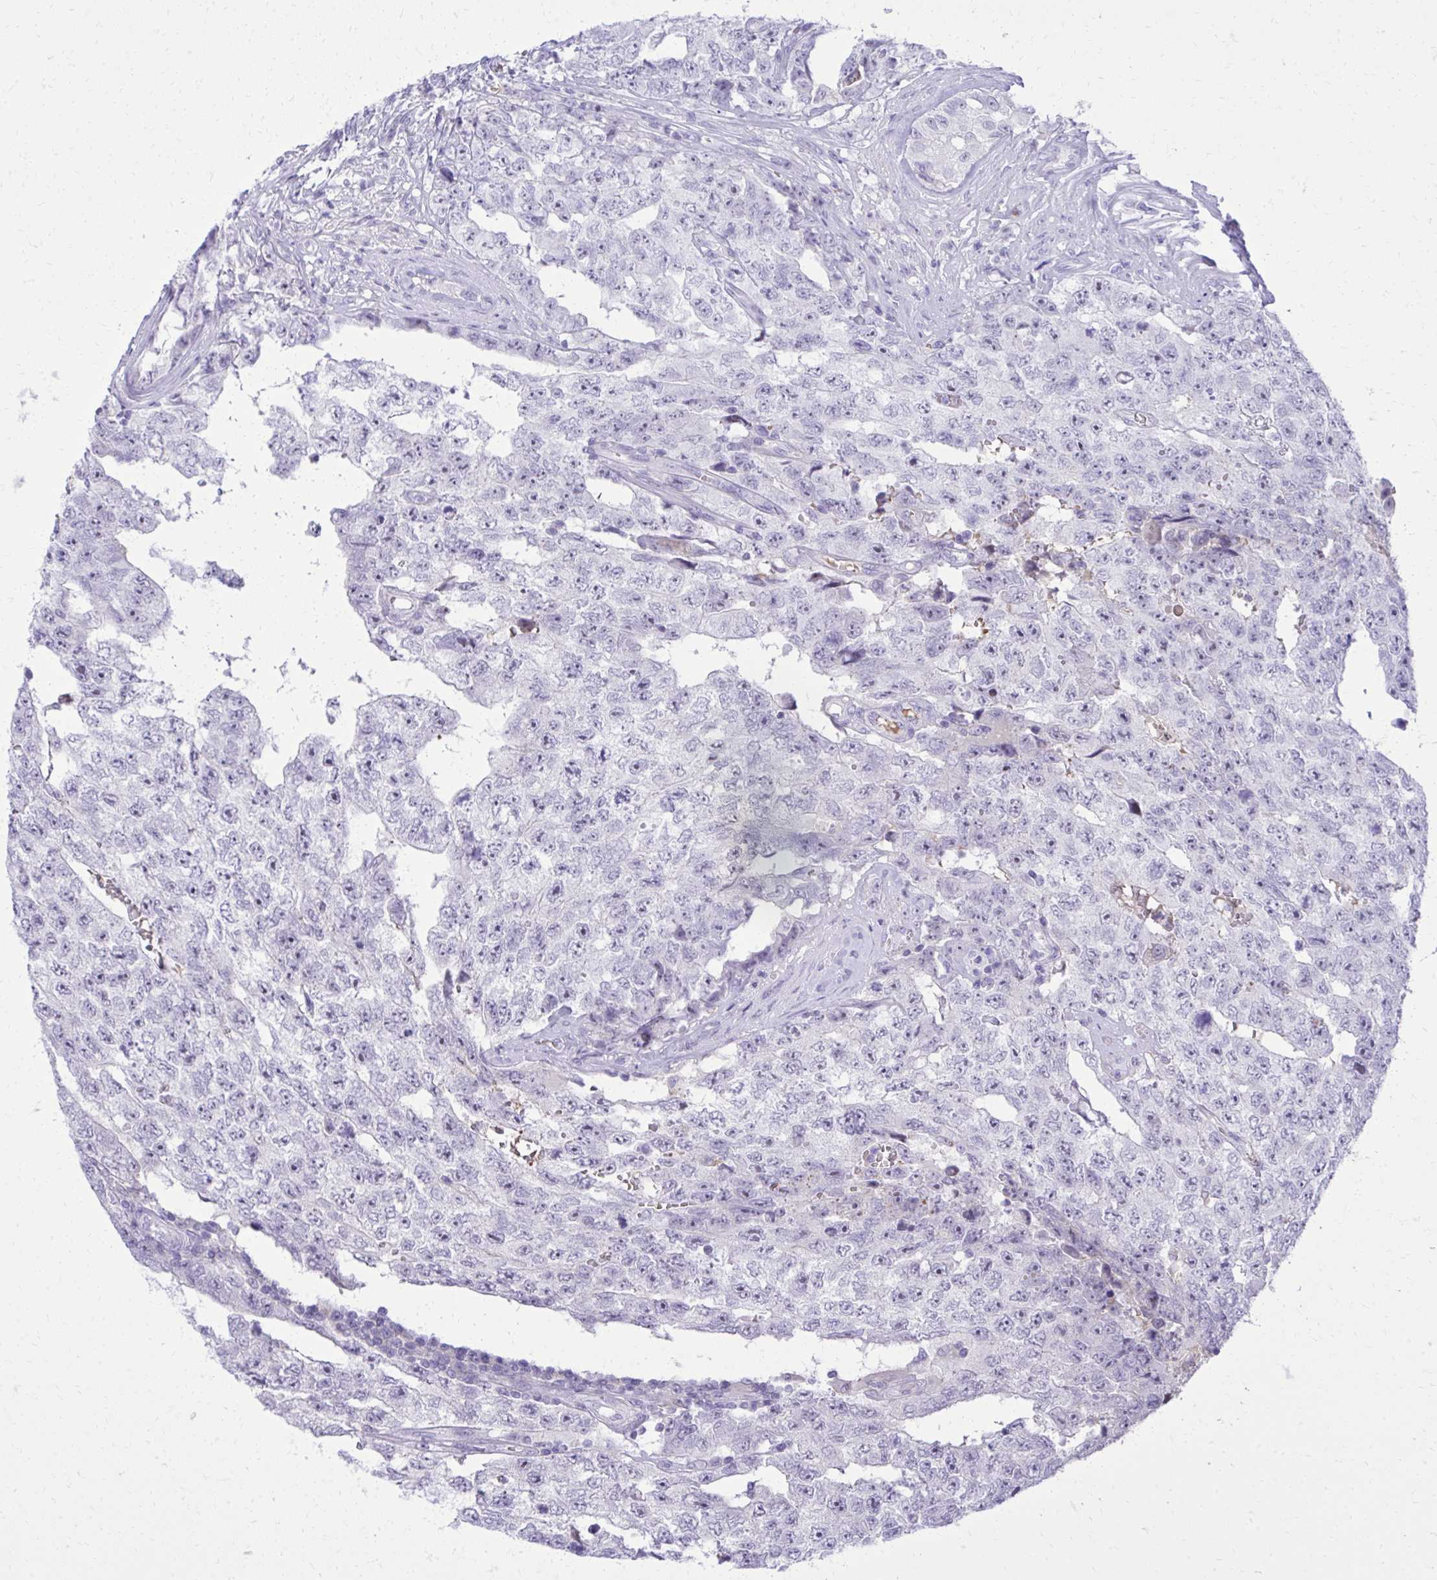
{"staining": {"intensity": "negative", "quantity": "none", "location": "none"}, "tissue": "testis cancer", "cell_type": "Tumor cells", "image_type": "cancer", "snomed": [{"axis": "morphology", "description": "Normal tissue, NOS"}, {"axis": "morphology", "description": "Carcinoma, Embryonal, NOS"}, {"axis": "topography", "description": "Testis"}, {"axis": "topography", "description": "Epididymis"}], "caption": "IHC of human embryonal carcinoma (testis) reveals no expression in tumor cells.", "gene": "PITPNM3", "patient": {"sex": "male", "age": 25}}